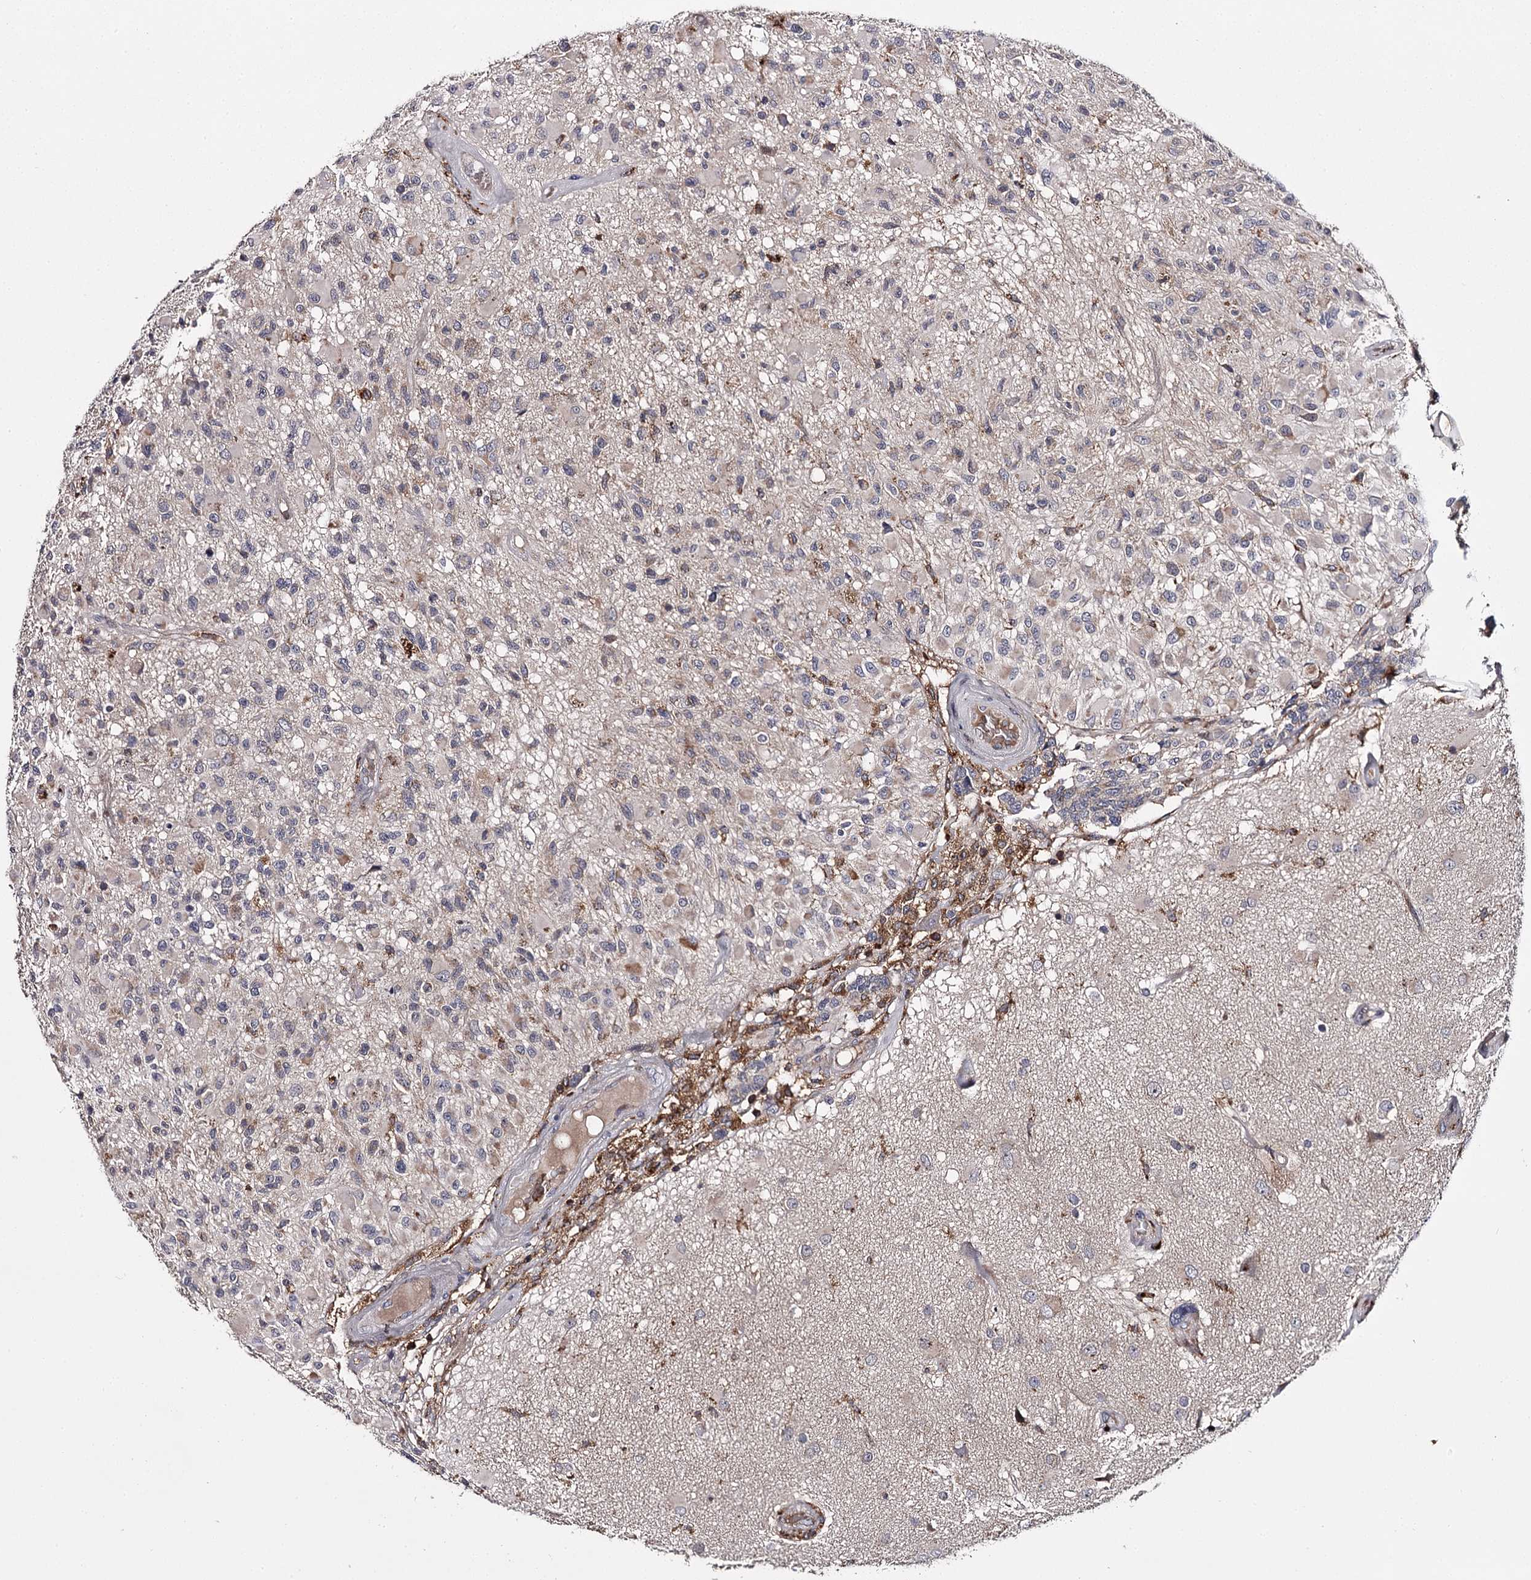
{"staining": {"intensity": "negative", "quantity": "none", "location": "none"}, "tissue": "glioma", "cell_type": "Tumor cells", "image_type": "cancer", "snomed": [{"axis": "morphology", "description": "Glioma, malignant, High grade"}, {"axis": "morphology", "description": "Glioblastoma, NOS"}, {"axis": "topography", "description": "Brain"}], "caption": "Tumor cells are negative for brown protein staining in glioblastoma.", "gene": "RASSF6", "patient": {"sex": "male", "age": 60}}